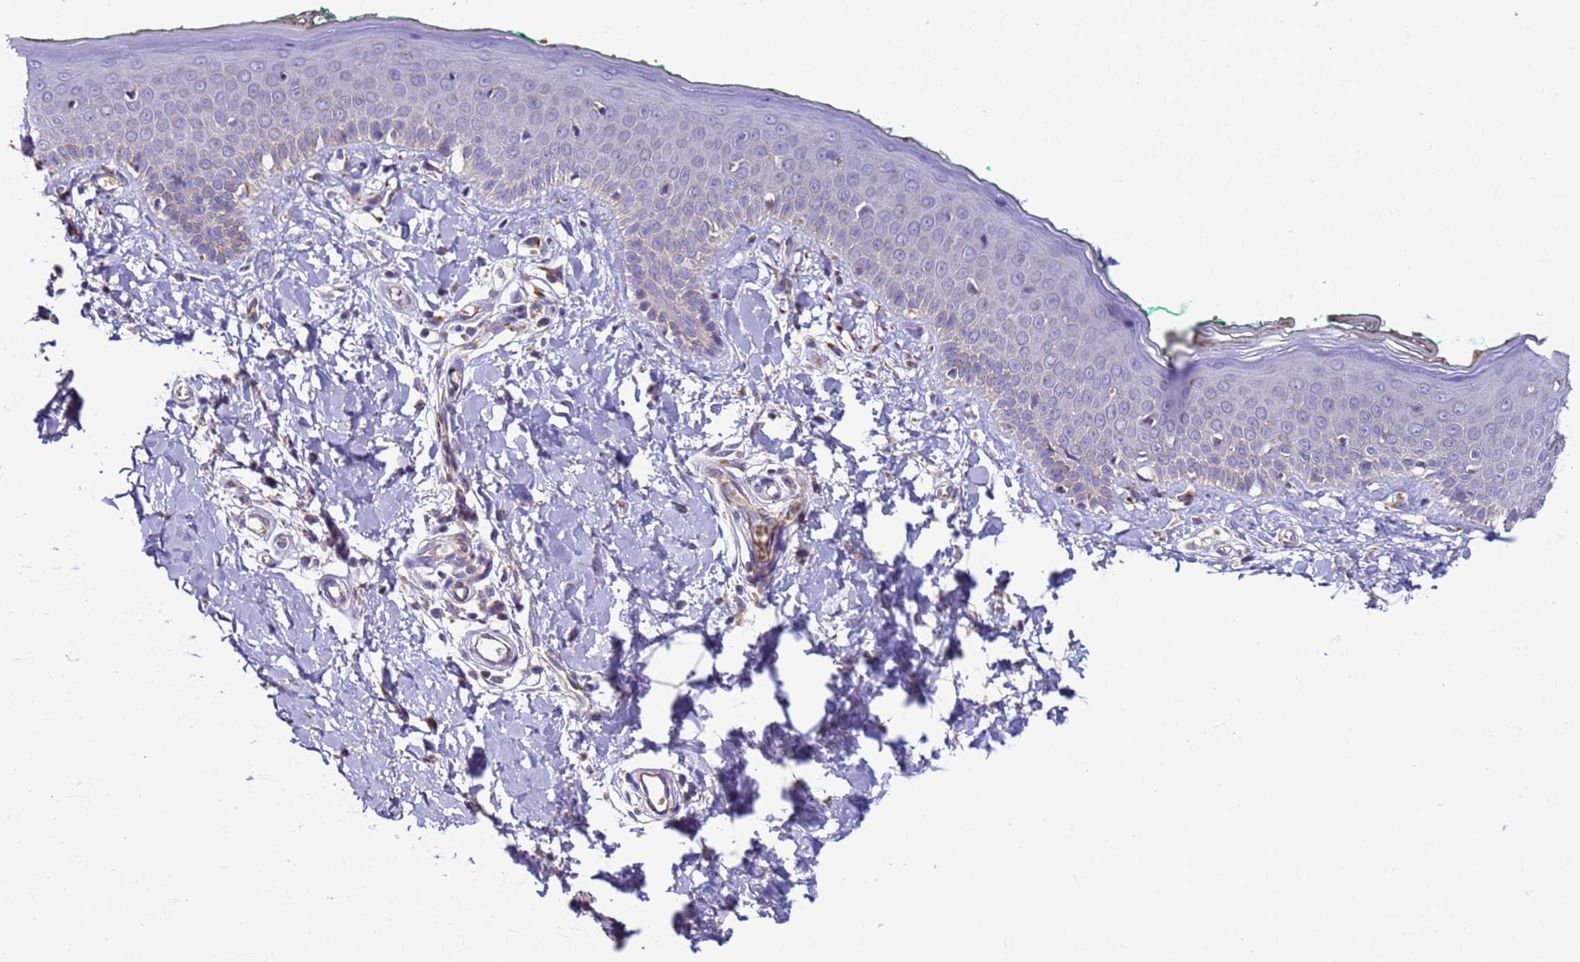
{"staining": {"intensity": "moderate", "quantity": "25%-75%", "location": "cytoplasmic/membranous"}, "tissue": "skin", "cell_type": "Fibroblasts", "image_type": "normal", "snomed": [{"axis": "morphology", "description": "Normal tissue, NOS"}, {"axis": "morphology", "description": "Malignant melanoma, NOS"}, {"axis": "topography", "description": "Skin"}], "caption": "IHC staining of normal skin, which exhibits medium levels of moderate cytoplasmic/membranous staining in approximately 25%-75% of fibroblasts indicating moderate cytoplasmic/membranous protein positivity. The staining was performed using DAB (3,3'-diaminobenzidine) (brown) for protein detection and nuclei were counterstained in hematoxylin (blue).", "gene": "TMEM126A", "patient": {"sex": "male", "age": 62}}